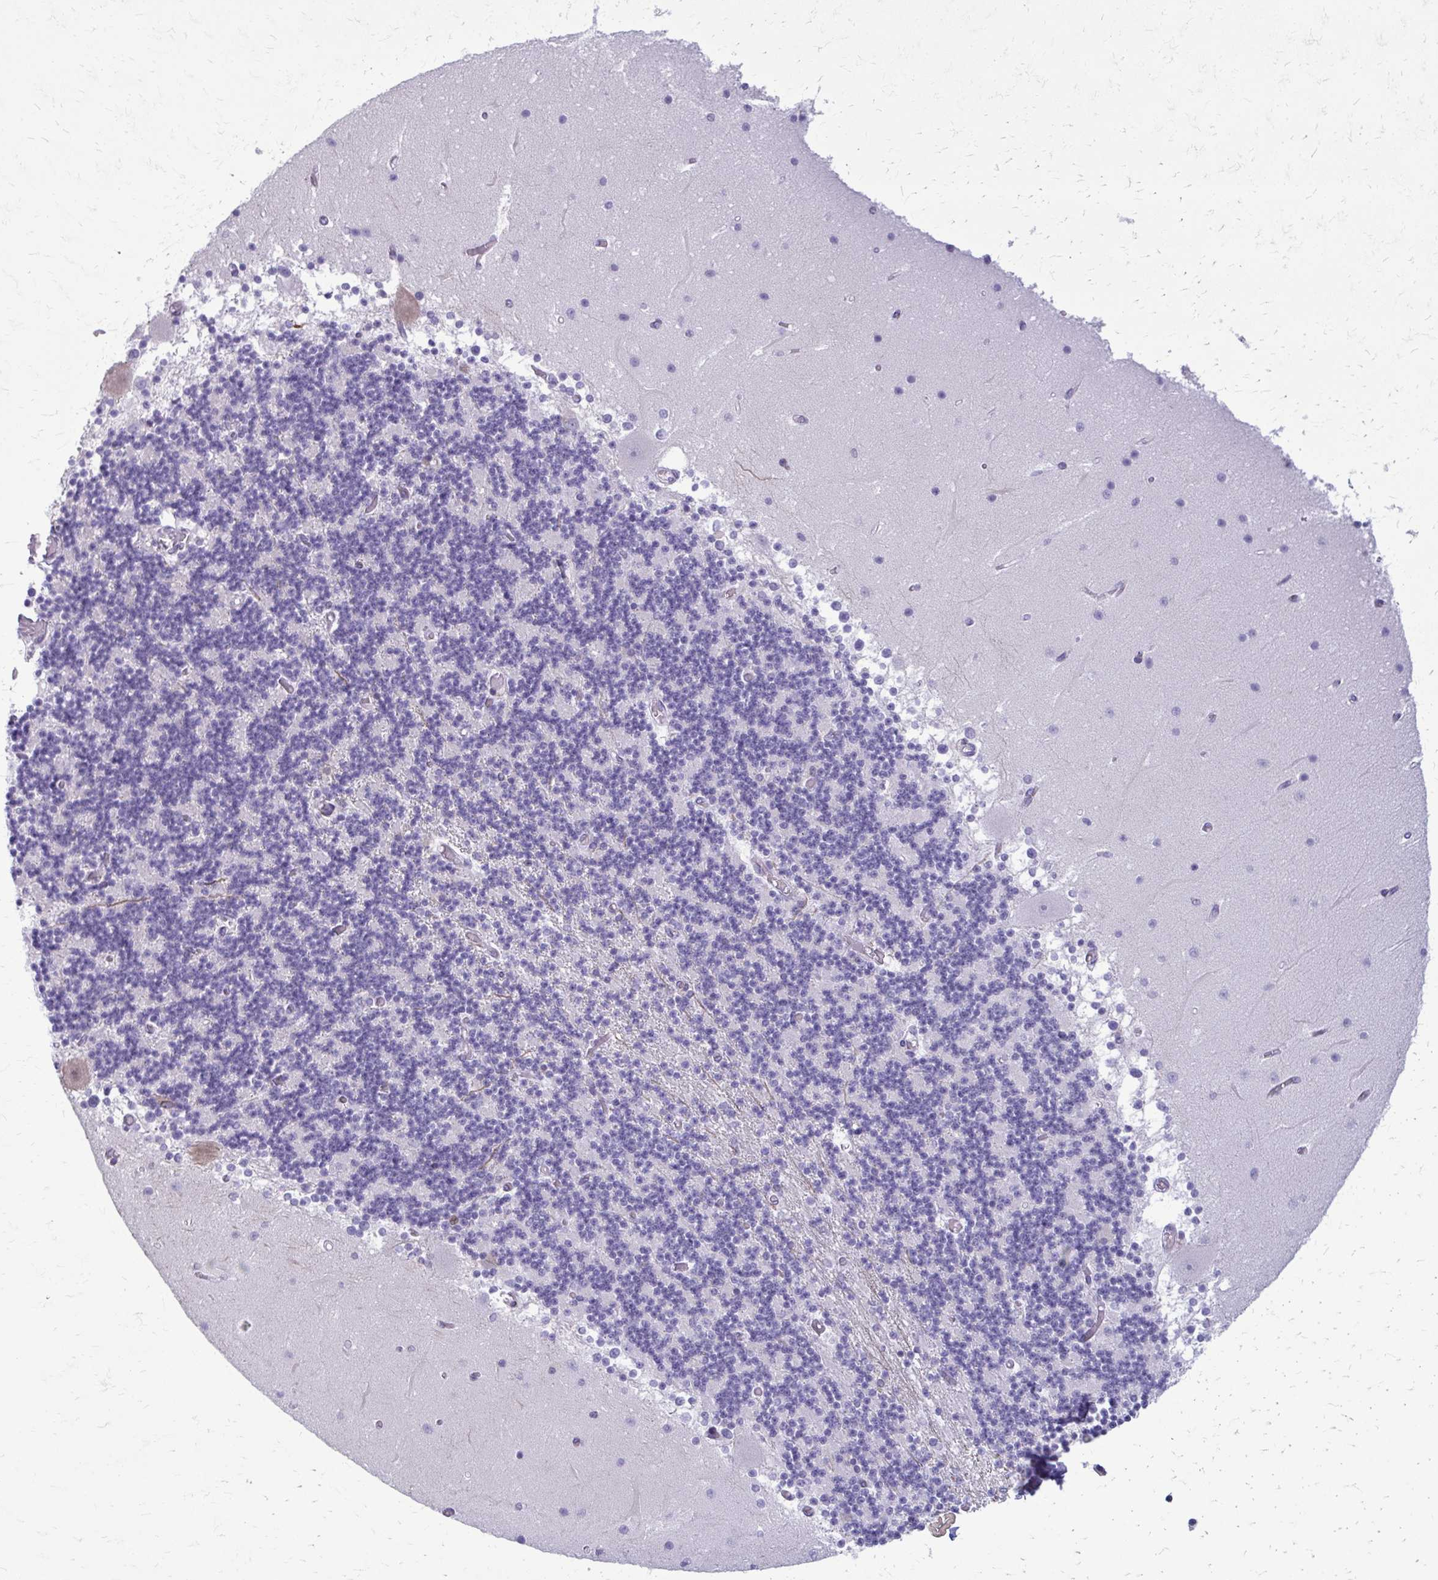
{"staining": {"intensity": "negative", "quantity": "none", "location": "none"}, "tissue": "cerebellum", "cell_type": "Cells in granular layer", "image_type": "normal", "snomed": [{"axis": "morphology", "description": "Normal tissue, NOS"}, {"axis": "topography", "description": "Cerebellum"}], "caption": "Cerebellum stained for a protein using immunohistochemistry displays no expression cells in granular layer.", "gene": "PROSER1", "patient": {"sex": "female", "age": 28}}